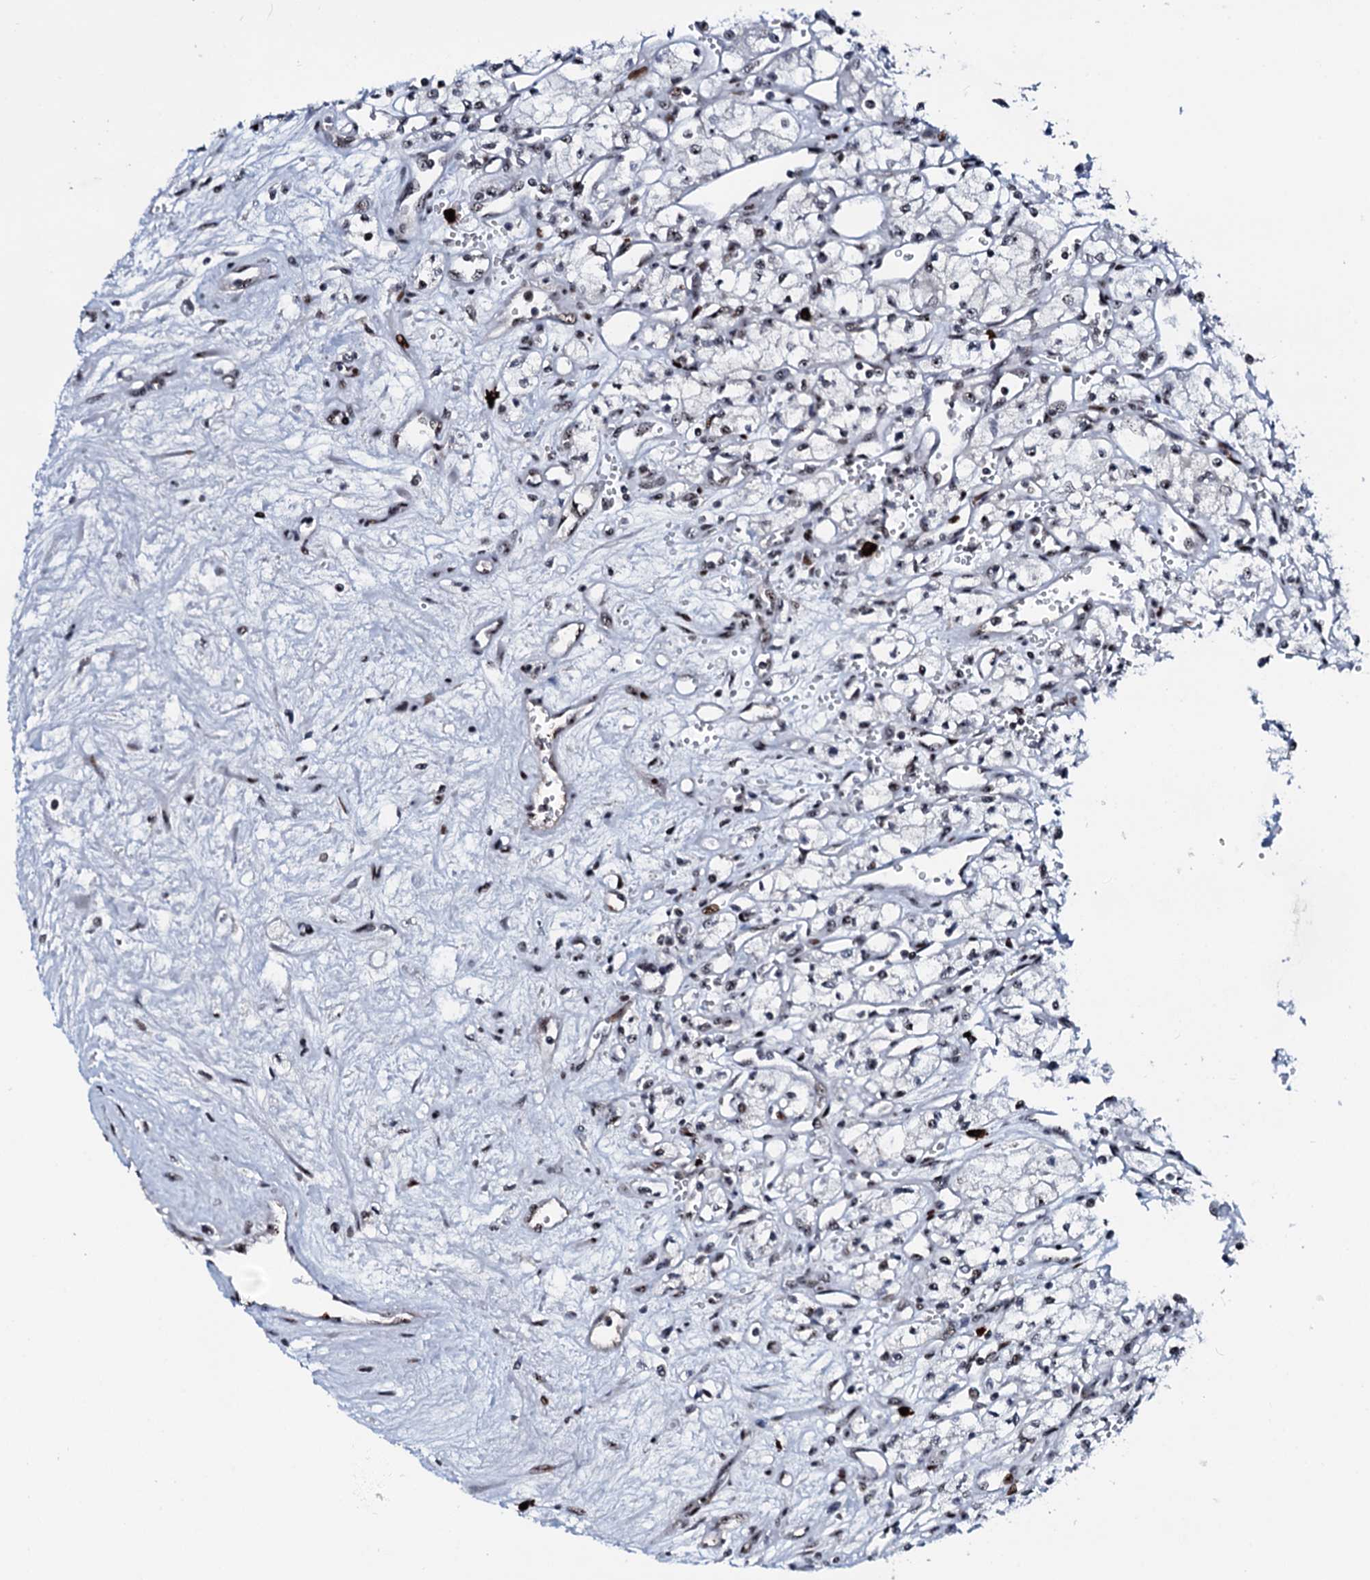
{"staining": {"intensity": "negative", "quantity": "none", "location": "none"}, "tissue": "renal cancer", "cell_type": "Tumor cells", "image_type": "cancer", "snomed": [{"axis": "morphology", "description": "Adenocarcinoma, NOS"}, {"axis": "topography", "description": "Kidney"}], "caption": "This is a micrograph of immunohistochemistry (IHC) staining of adenocarcinoma (renal), which shows no expression in tumor cells. (DAB (3,3'-diaminobenzidine) IHC with hematoxylin counter stain).", "gene": "NEUROG3", "patient": {"sex": "male", "age": 59}}